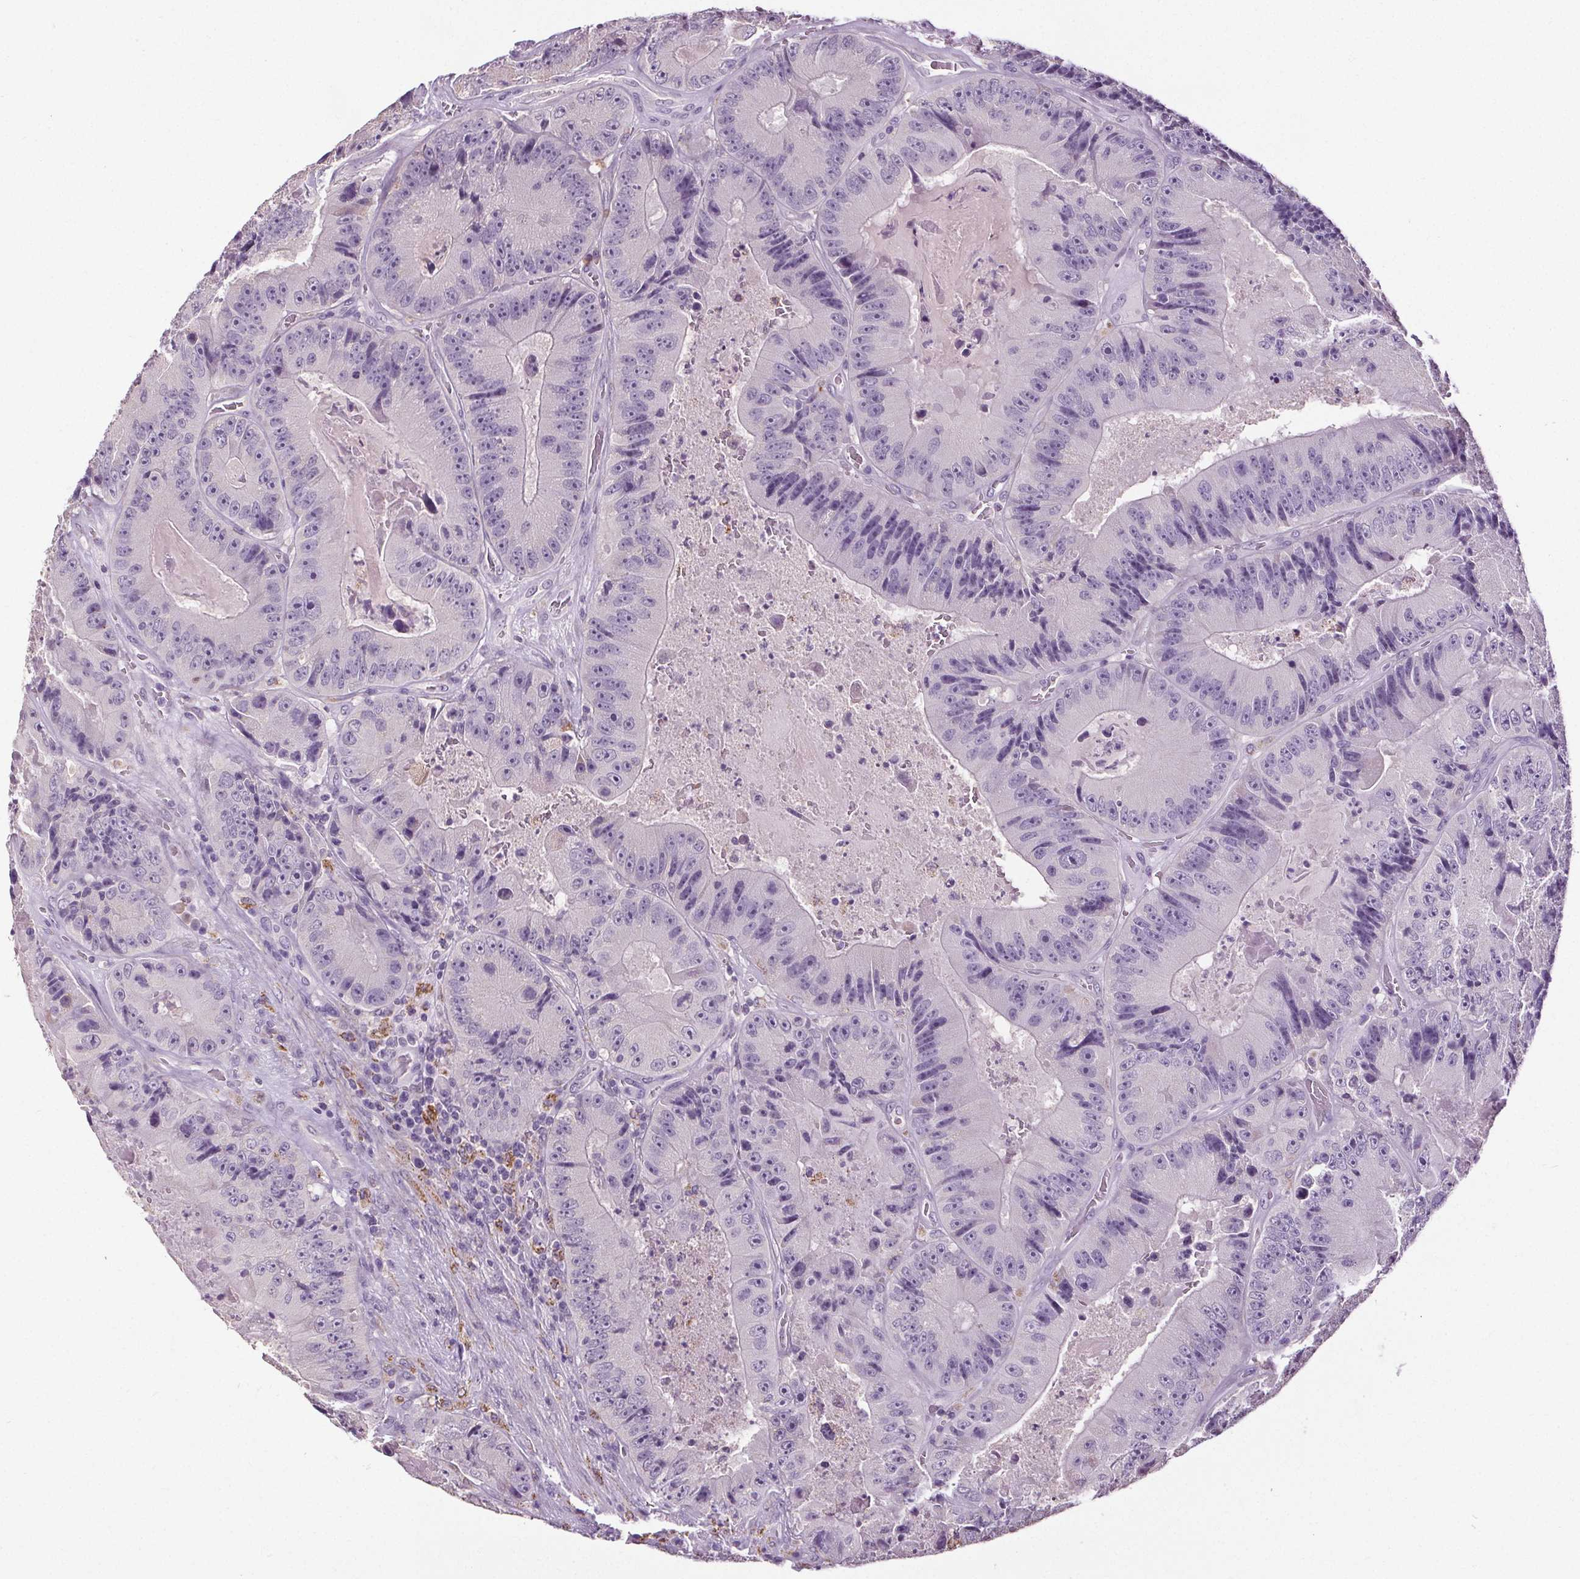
{"staining": {"intensity": "negative", "quantity": "none", "location": "none"}, "tissue": "colorectal cancer", "cell_type": "Tumor cells", "image_type": "cancer", "snomed": [{"axis": "morphology", "description": "Adenocarcinoma, NOS"}, {"axis": "topography", "description": "Colon"}], "caption": "Tumor cells are negative for protein expression in human colorectal cancer (adenocarcinoma).", "gene": "GPIHBP1", "patient": {"sex": "female", "age": 86}}